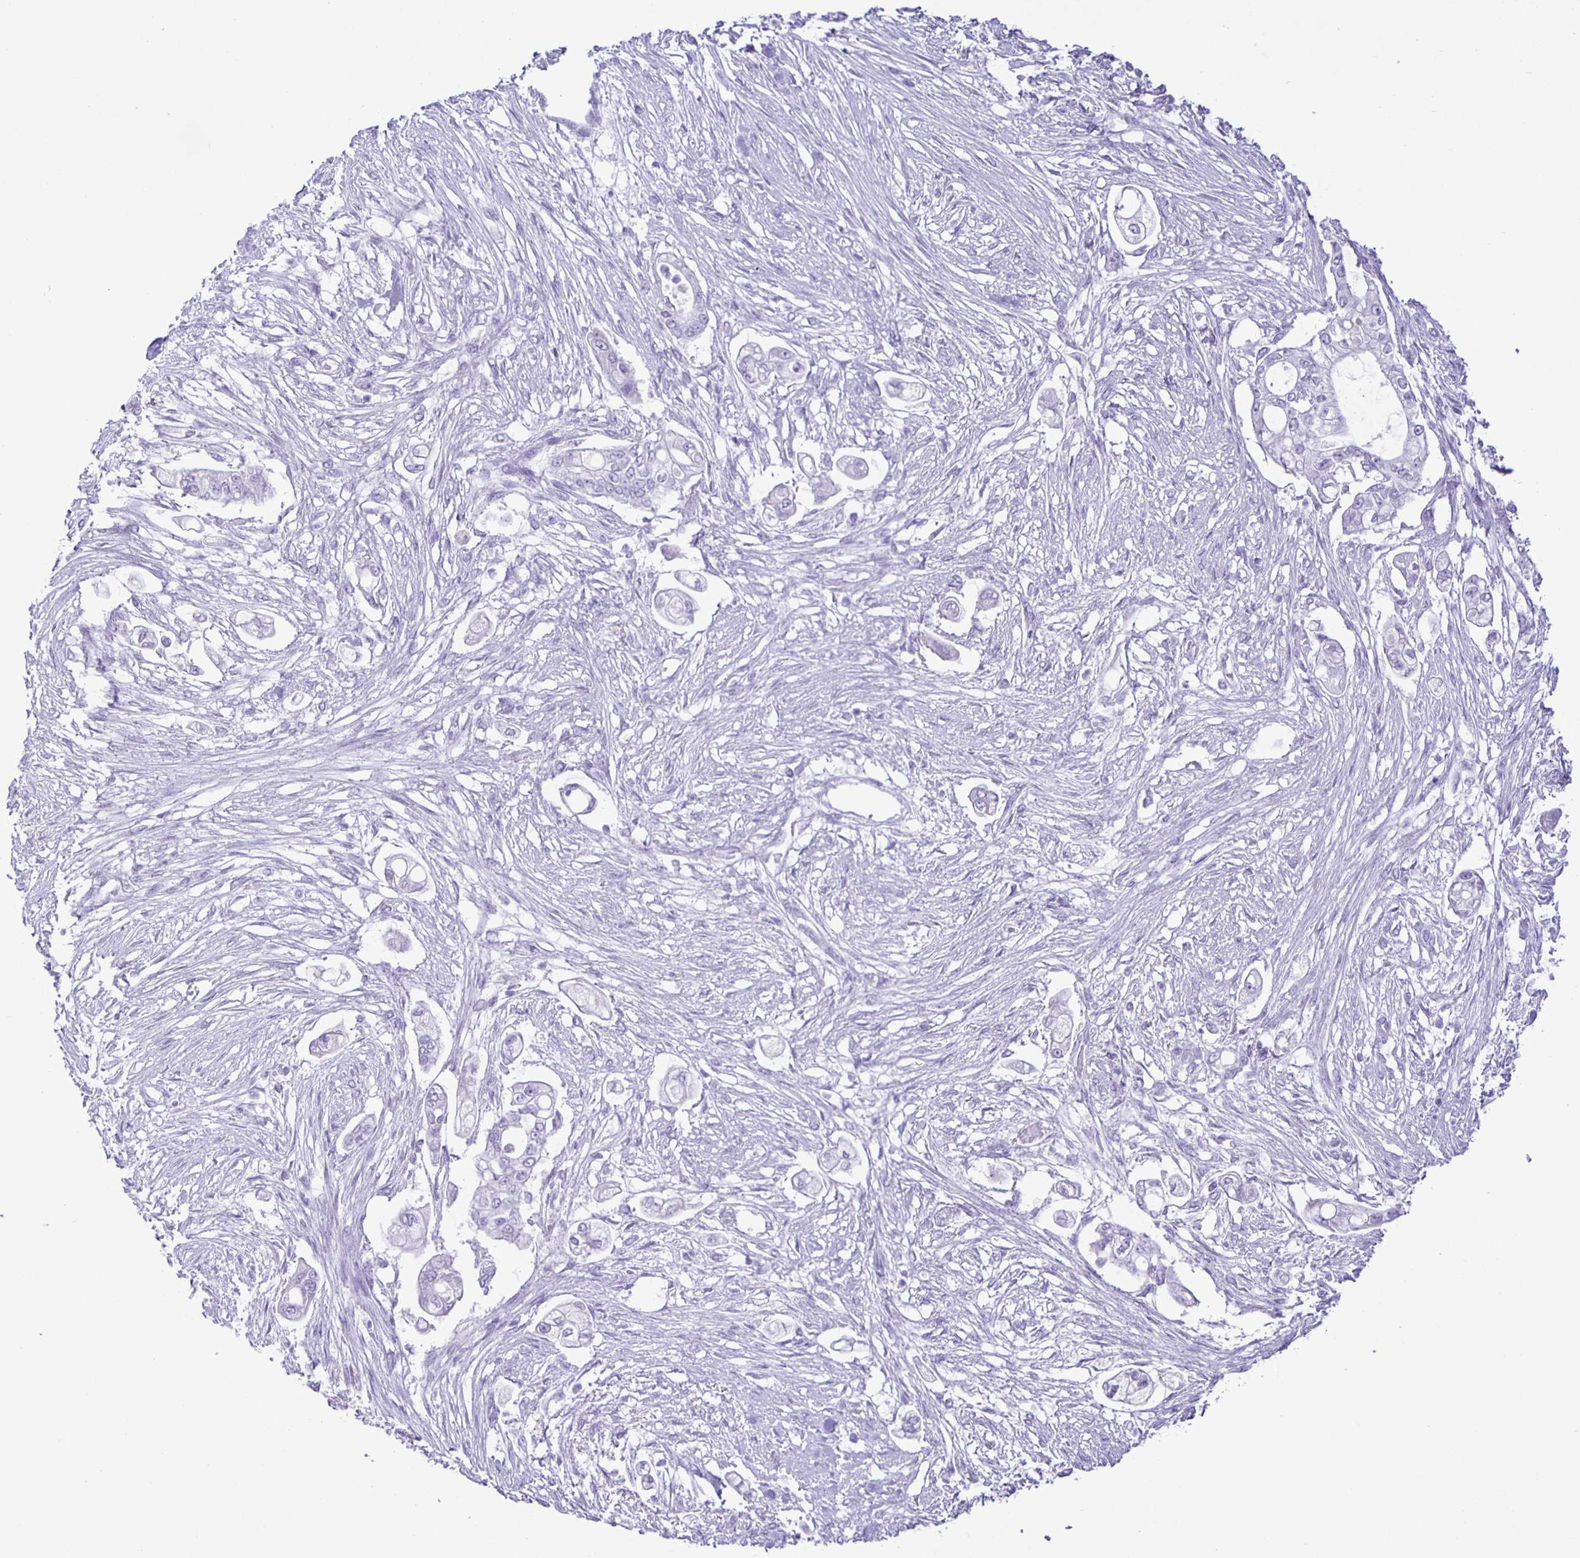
{"staining": {"intensity": "negative", "quantity": "none", "location": "none"}, "tissue": "pancreatic cancer", "cell_type": "Tumor cells", "image_type": "cancer", "snomed": [{"axis": "morphology", "description": "Adenocarcinoma, NOS"}, {"axis": "topography", "description": "Pancreas"}], "caption": "DAB immunohistochemical staining of pancreatic adenocarcinoma demonstrates no significant expression in tumor cells.", "gene": "EZHIP", "patient": {"sex": "female", "age": 69}}